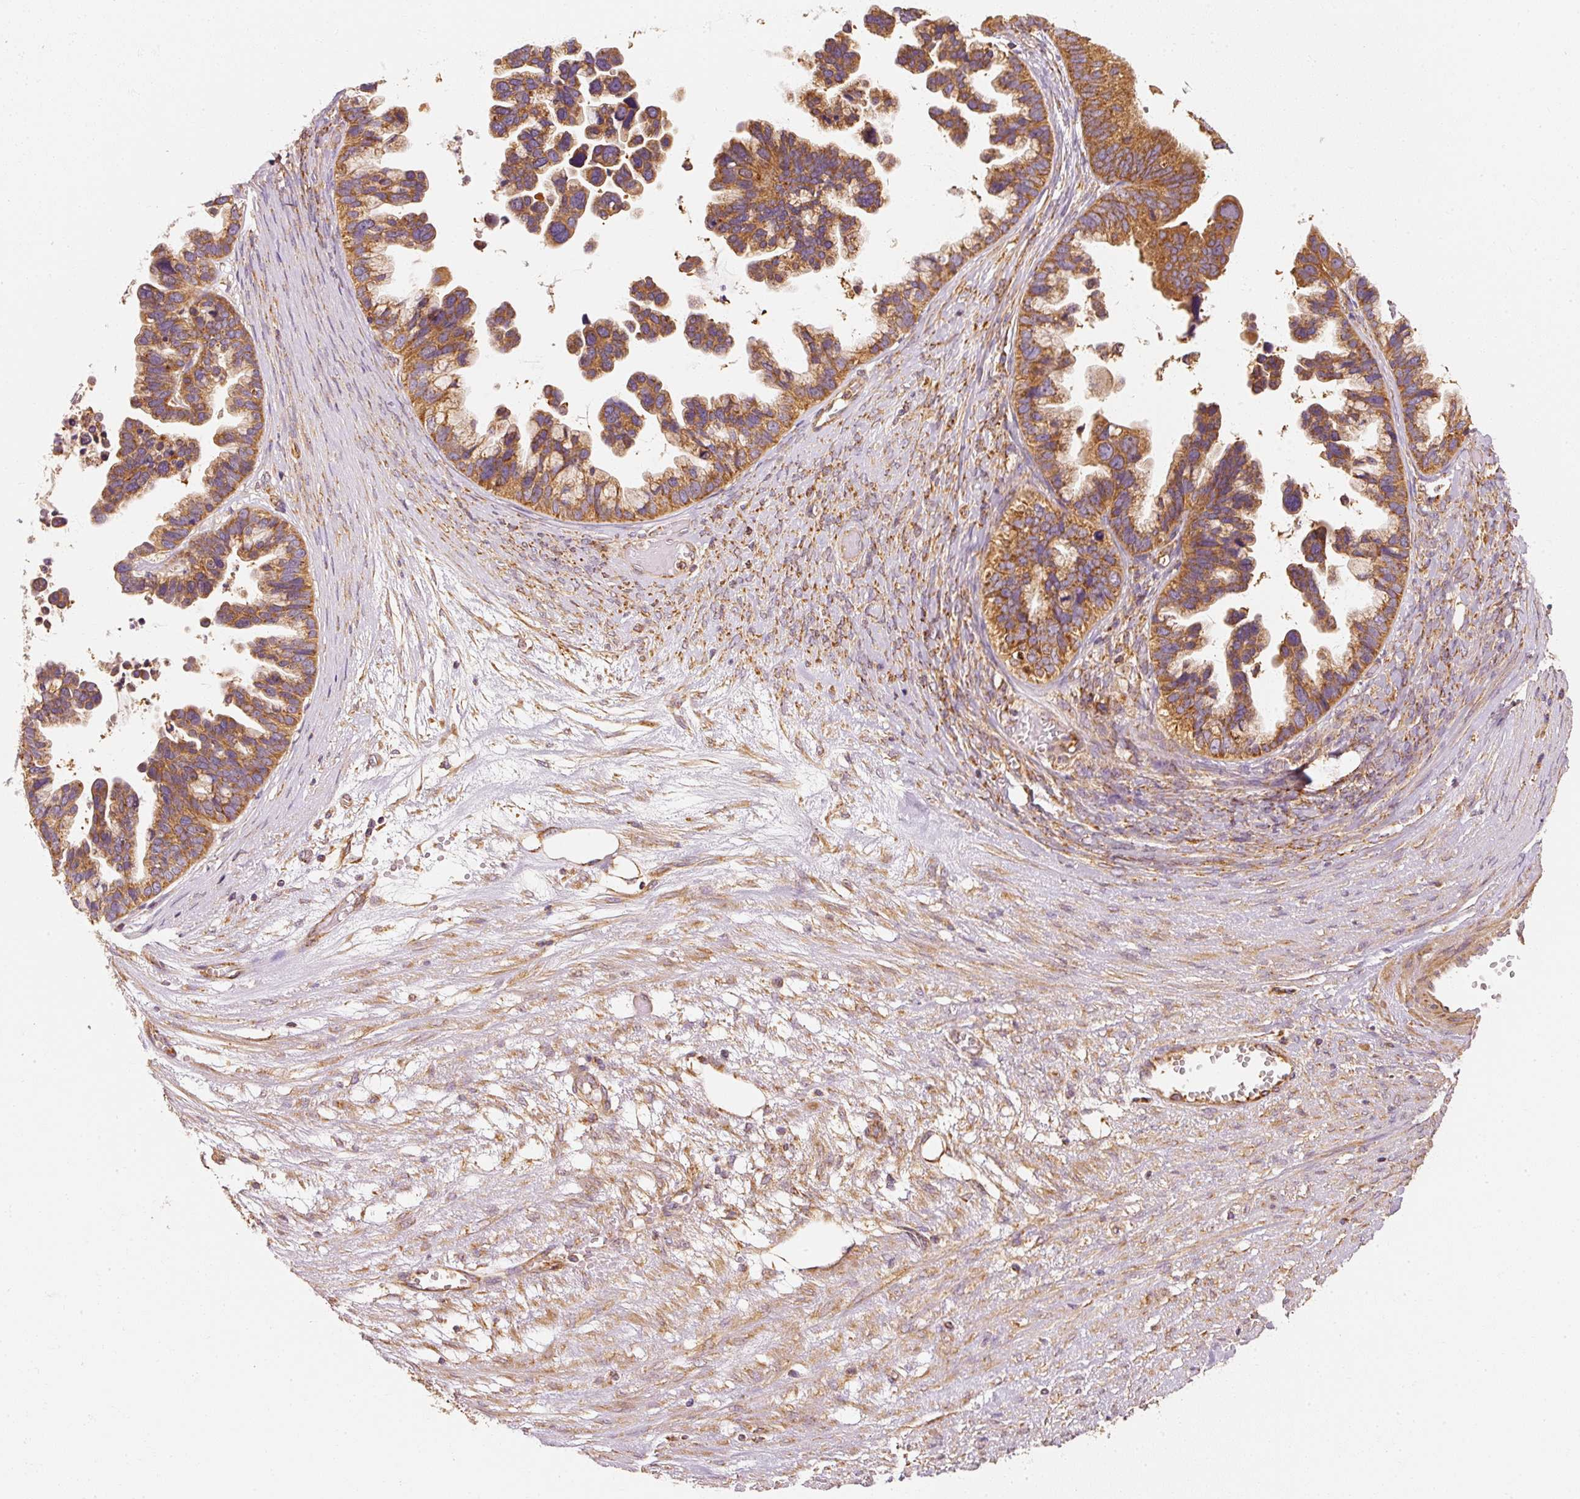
{"staining": {"intensity": "moderate", "quantity": ">75%", "location": "cytoplasmic/membranous"}, "tissue": "ovarian cancer", "cell_type": "Tumor cells", "image_type": "cancer", "snomed": [{"axis": "morphology", "description": "Cystadenocarcinoma, serous, NOS"}, {"axis": "topography", "description": "Ovary"}], "caption": "Ovarian cancer (serous cystadenocarcinoma) stained for a protein (brown) shows moderate cytoplasmic/membranous positive staining in about >75% of tumor cells.", "gene": "TOMM40", "patient": {"sex": "female", "age": 56}}